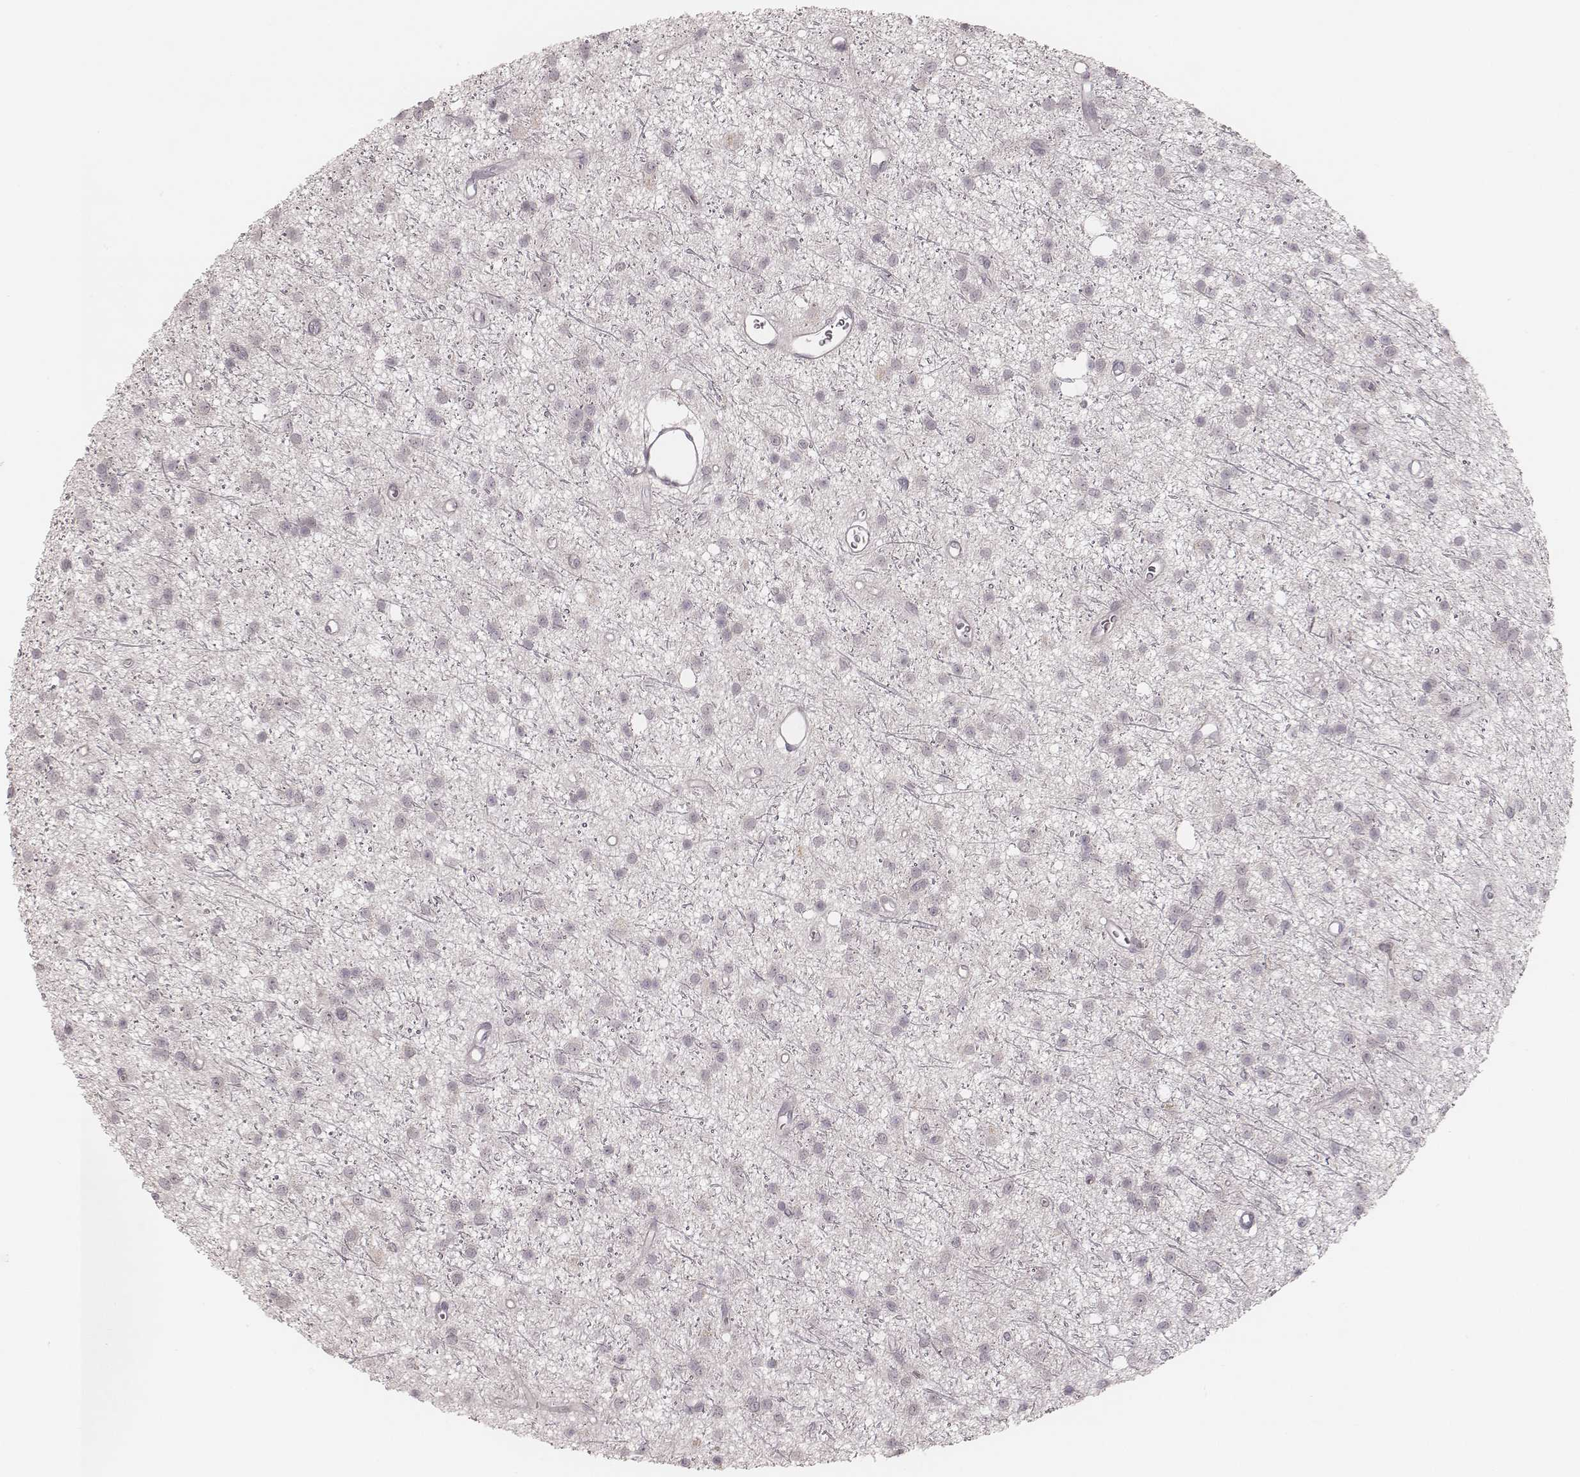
{"staining": {"intensity": "negative", "quantity": "none", "location": "none"}, "tissue": "glioma", "cell_type": "Tumor cells", "image_type": "cancer", "snomed": [{"axis": "morphology", "description": "Glioma, malignant, Low grade"}, {"axis": "topography", "description": "Brain"}], "caption": "Immunohistochemistry of human glioma demonstrates no expression in tumor cells.", "gene": "ACACB", "patient": {"sex": "male", "age": 27}}